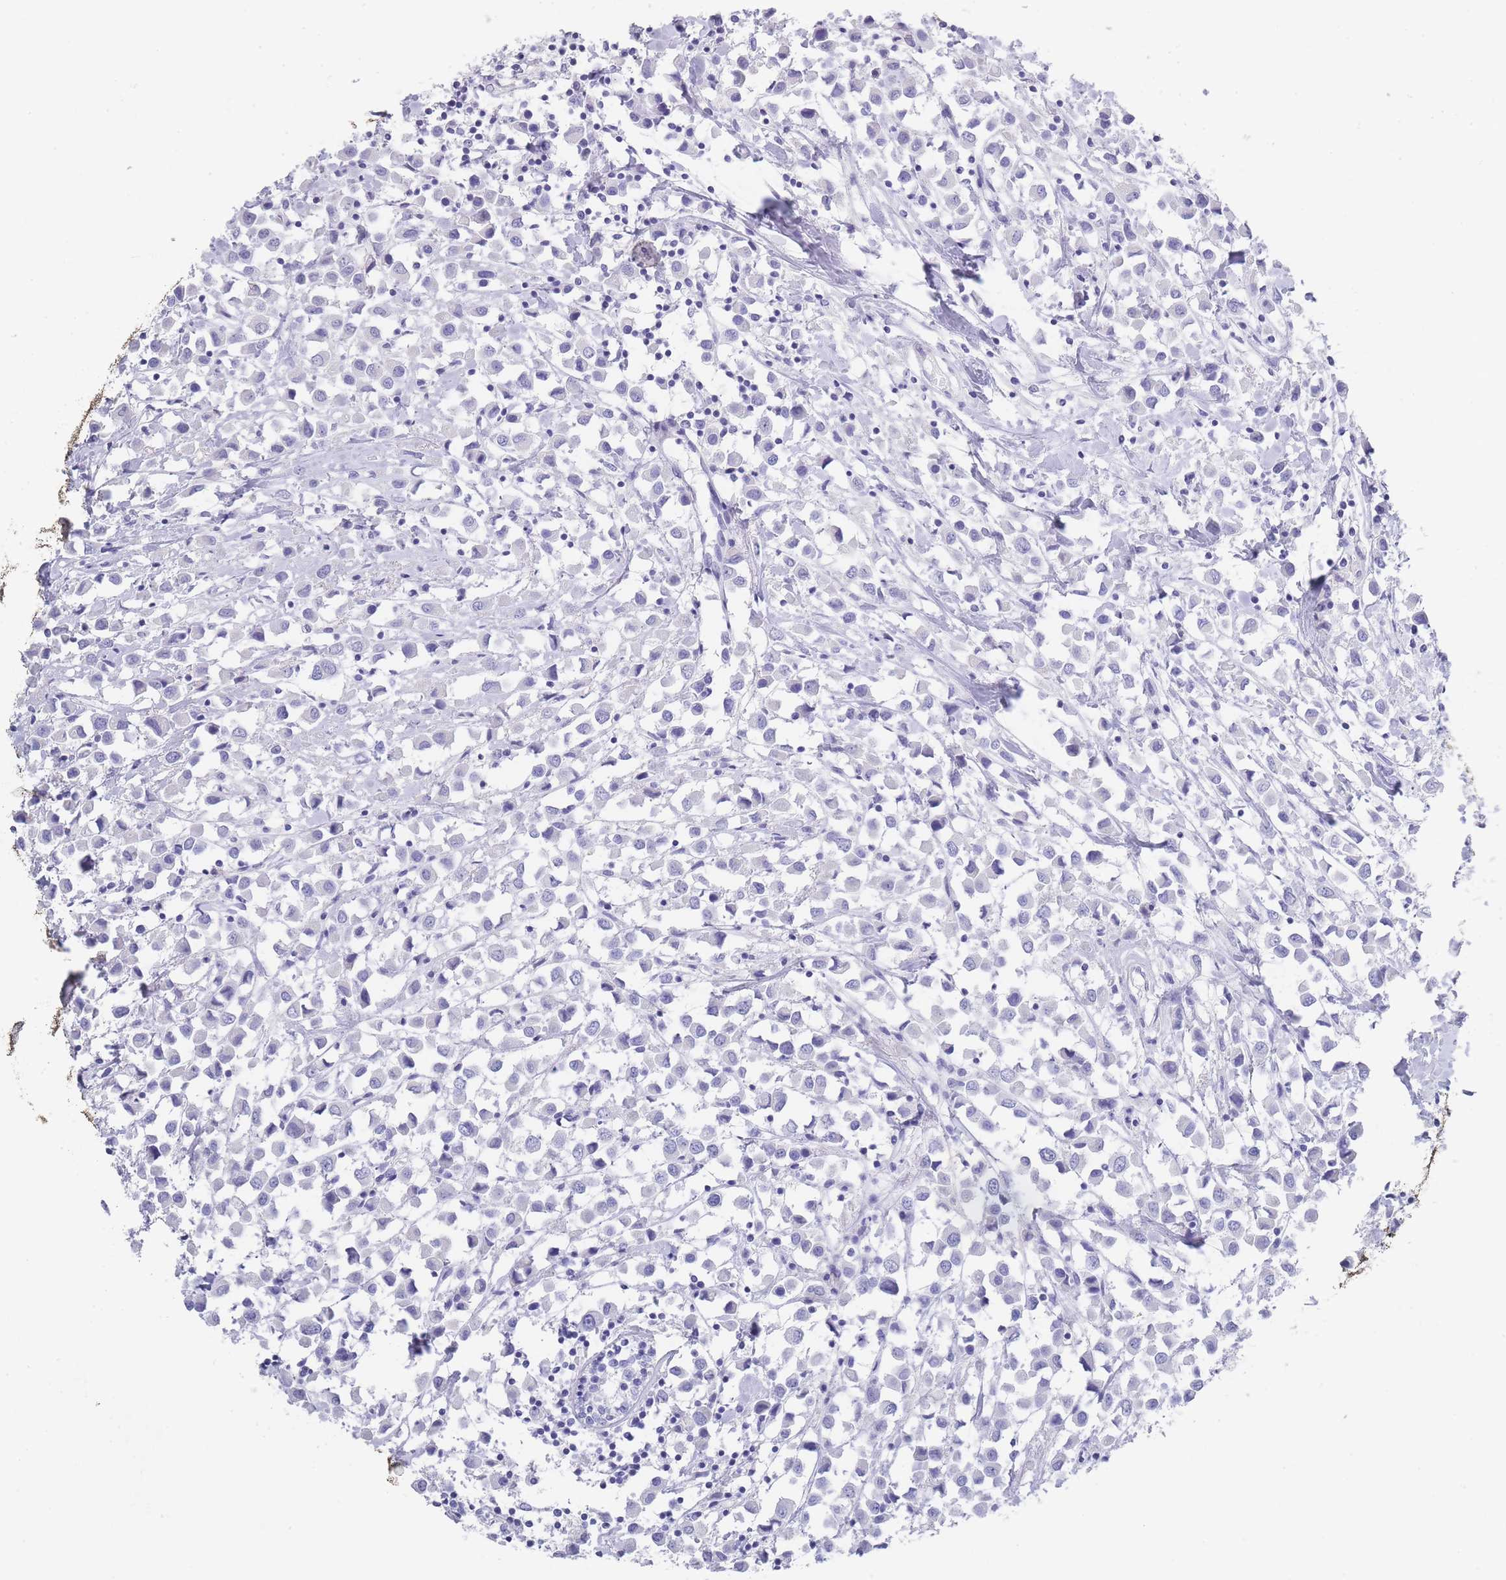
{"staining": {"intensity": "negative", "quantity": "none", "location": "none"}, "tissue": "breast cancer", "cell_type": "Tumor cells", "image_type": "cancer", "snomed": [{"axis": "morphology", "description": "Duct carcinoma"}, {"axis": "topography", "description": "Breast"}], "caption": "An immunohistochemistry micrograph of breast cancer is shown. There is no staining in tumor cells of breast cancer. (Brightfield microscopy of DAB (3,3'-diaminobenzidine) immunohistochemistry (IHC) at high magnification).", "gene": "RAB2B", "patient": {"sex": "female", "age": 61}}